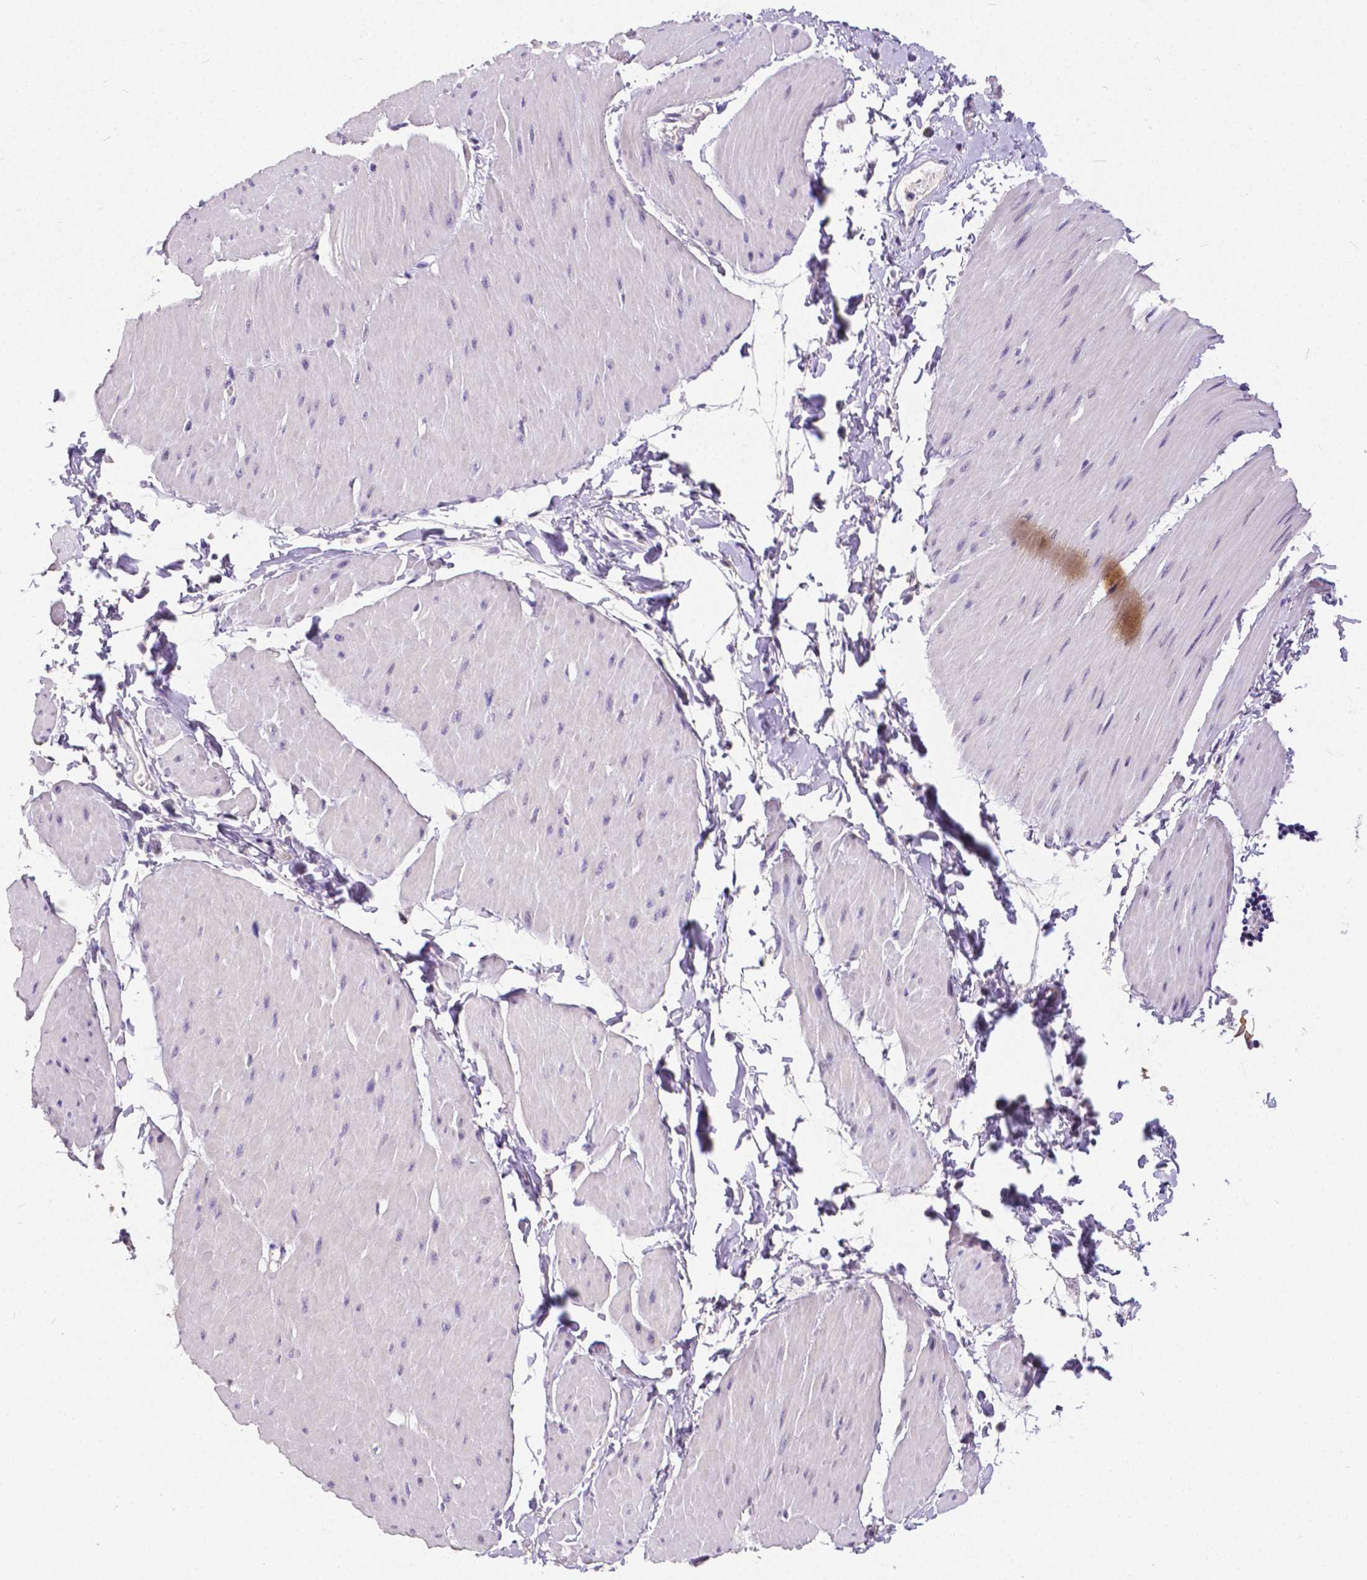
{"staining": {"intensity": "negative", "quantity": "none", "location": "none"}, "tissue": "adipose tissue", "cell_type": "Adipocytes", "image_type": "normal", "snomed": [{"axis": "morphology", "description": "Normal tissue, NOS"}, {"axis": "topography", "description": "Smooth muscle"}, {"axis": "topography", "description": "Peripheral nerve tissue"}], "caption": "An immunohistochemistry (IHC) micrograph of benign adipose tissue is shown. There is no staining in adipocytes of adipose tissue. (Stains: DAB (3,3'-diaminobenzidine) IHC with hematoxylin counter stain, Microscopy: brightfield microscopy at high magnification).", "gene": "OCLN", "patient": {"sex": "male", "age": 58}}